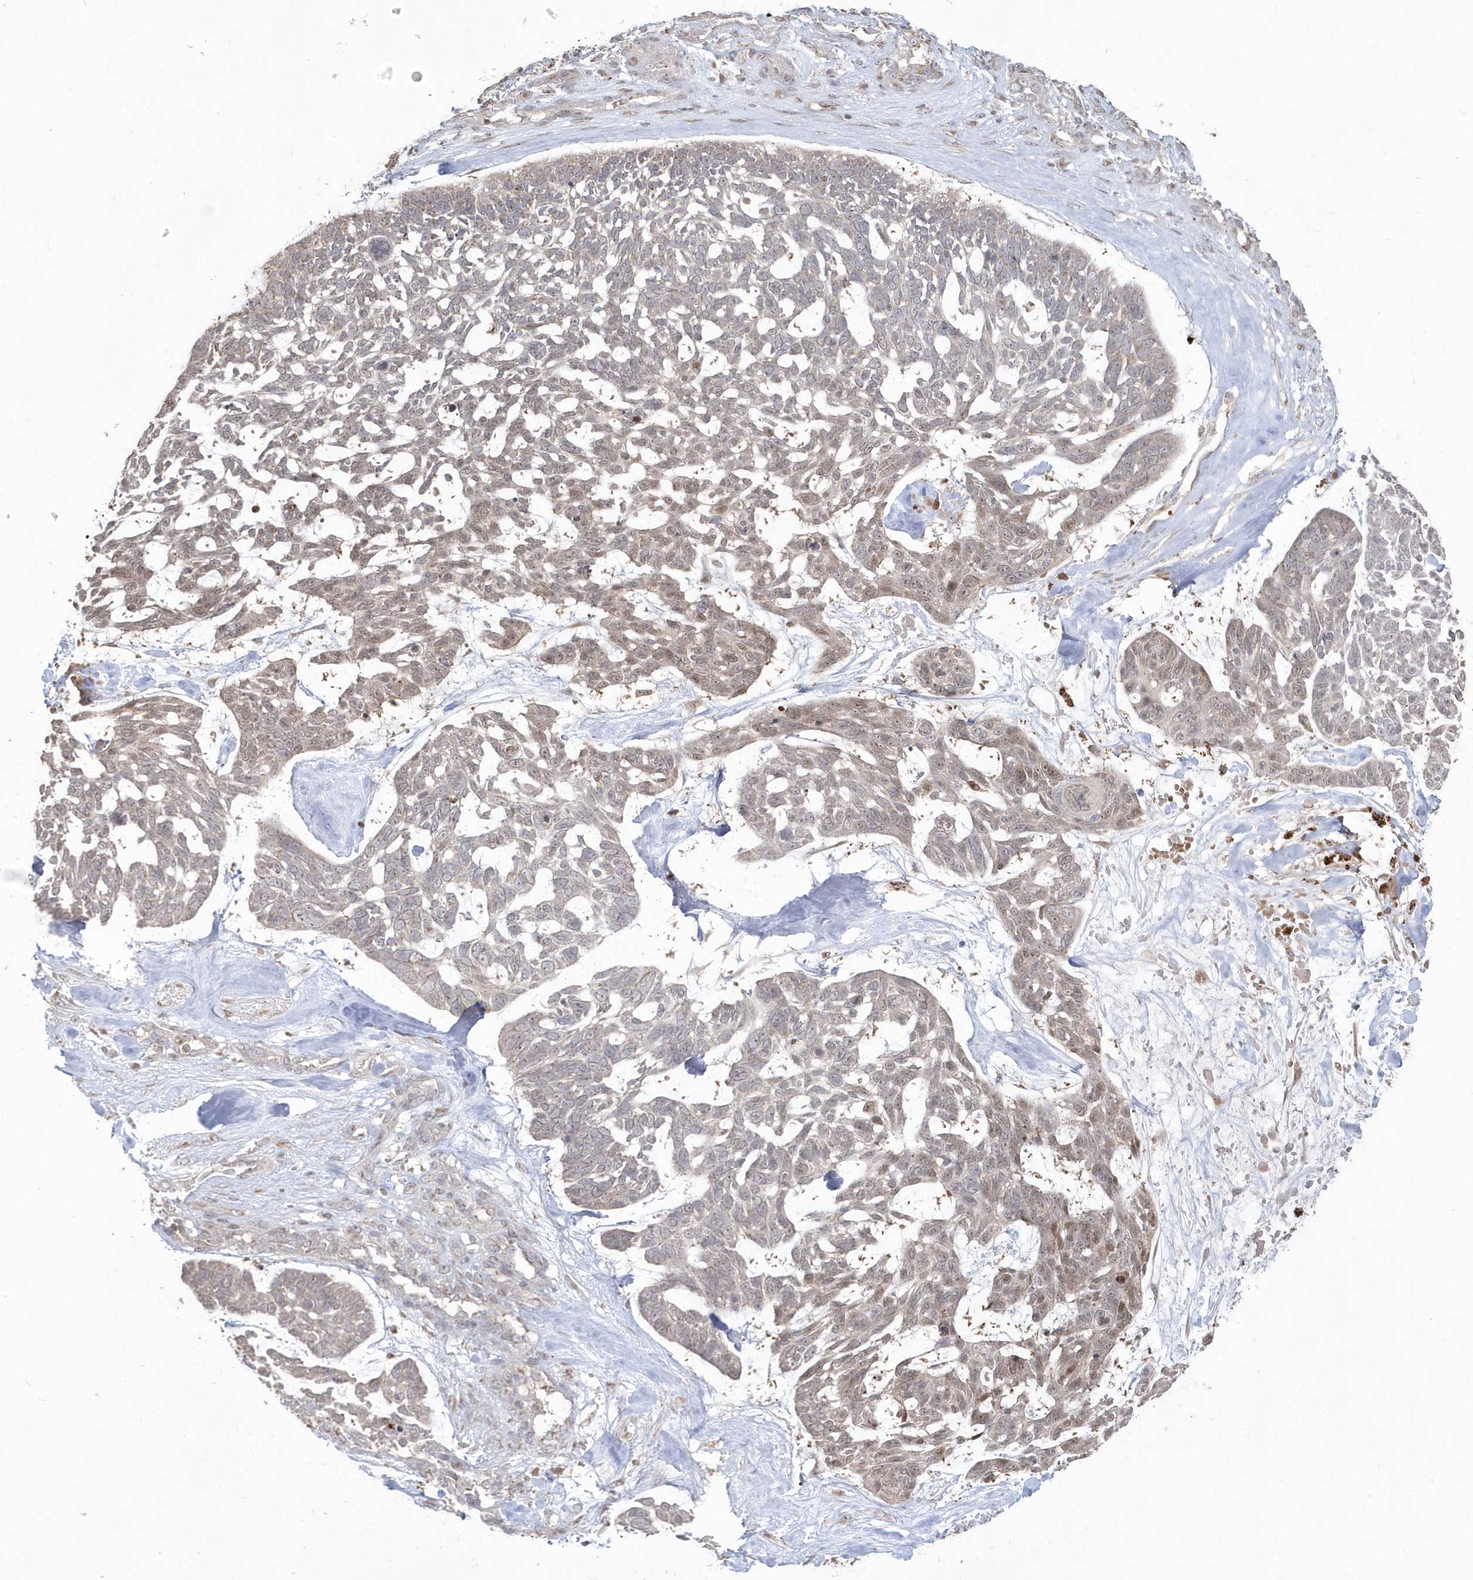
{"staining": {"intensity": "weak", "quantity": "<25%", "location": "cytoplasmic/membranous,nuclear"}, "tissue": "skin cancer", "cell_type": "Tumor cells", "image_type": "cancer", "snomed": [{"axis": "morphology", "description": "Basal cell carcinoma"}, {"axis": "topography", "description": "Skin"}], "caption": "The IHC image has no significant expression in tumor cells of basal cell carcinoma (skin) tissue.", "gene": "GEMIN6", "patient": {"sex": "male", "age": 88}}